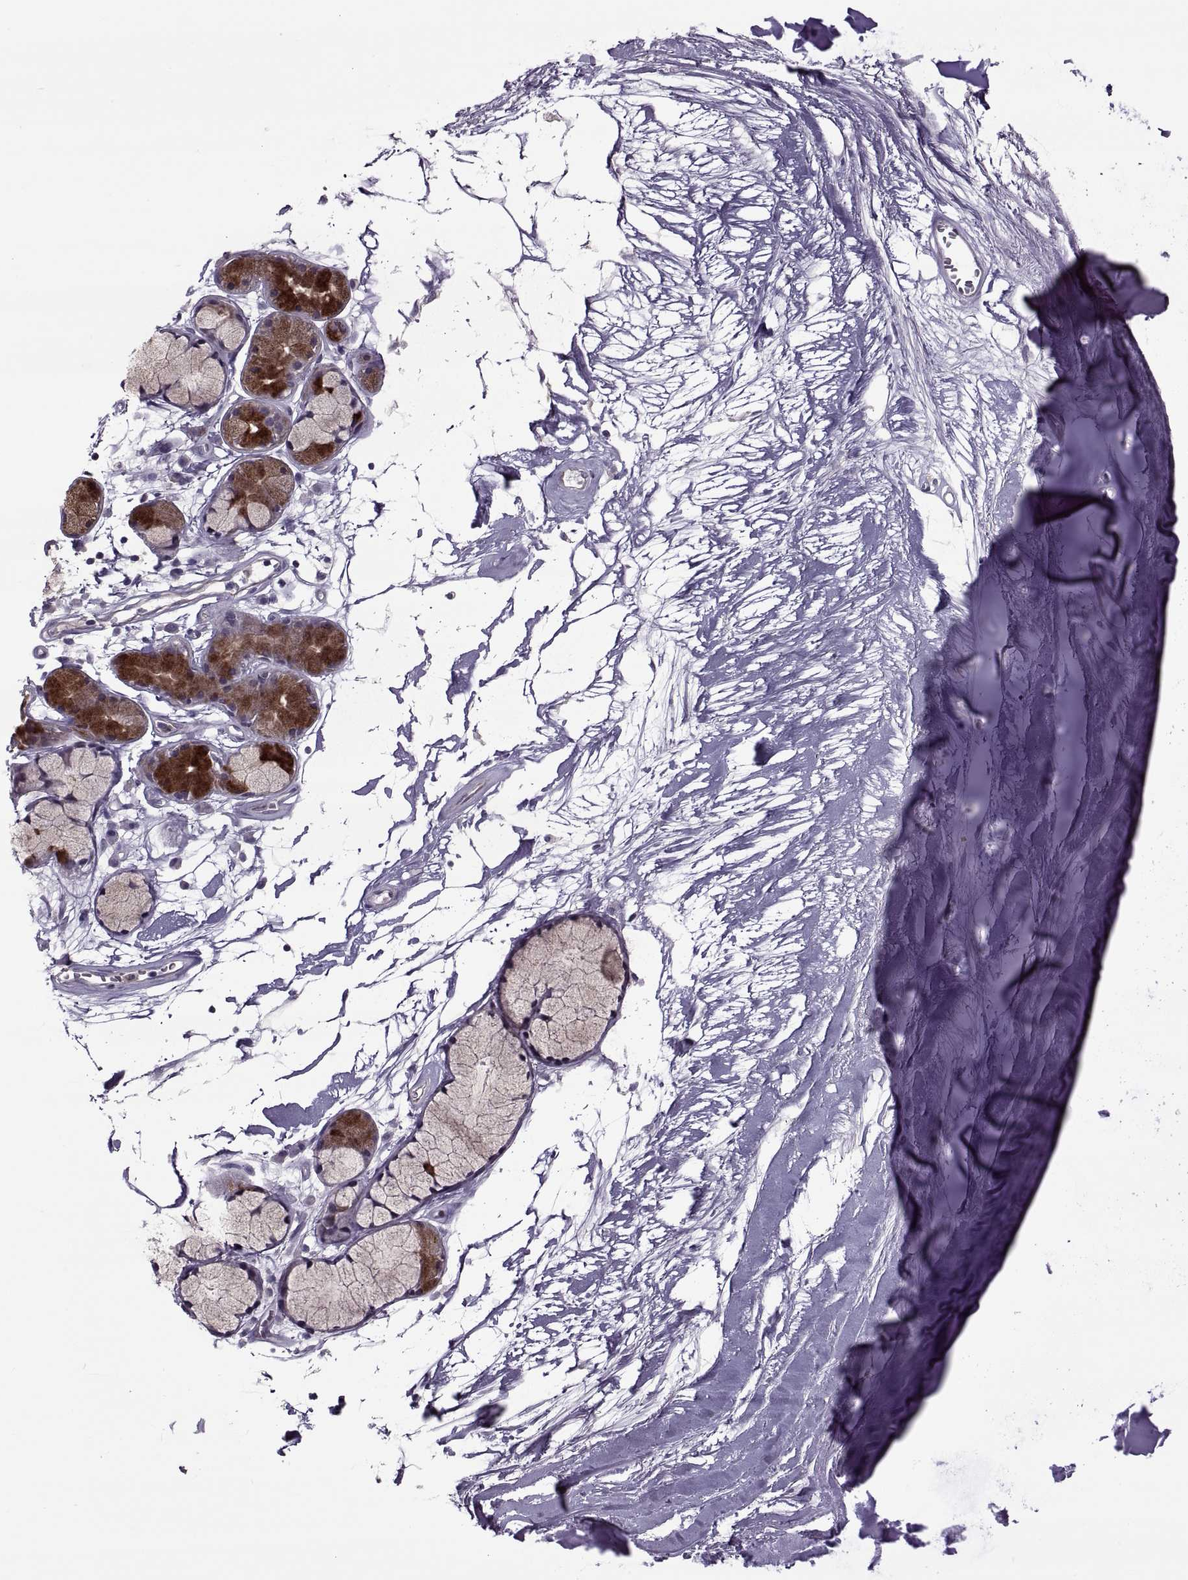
{"staining": {"intensity": "negative", "quantity": "none", "location": "none"}, "tissue": "adipose tissue", "cell_type": "Adipocytes", "image_type": "normal", "snomed": [{"axis": "morphology", "description": "Normal tissue, NOS"}, {"axis": "morphology", "description": "Squamous cell carcinoma, NOS"}, {"axis": "topography", "description": "Cartilage tissue"}, {"axis": "topography", "description": "Lung"}], "caption": "High power microscopy image of an immunohistochemistry (IHC) histopathology image of benign adipose tissue, revealing no significant expression in adipocytes.", "gene": "ODF3", "patient": {"sex": "male", "age": 66}}